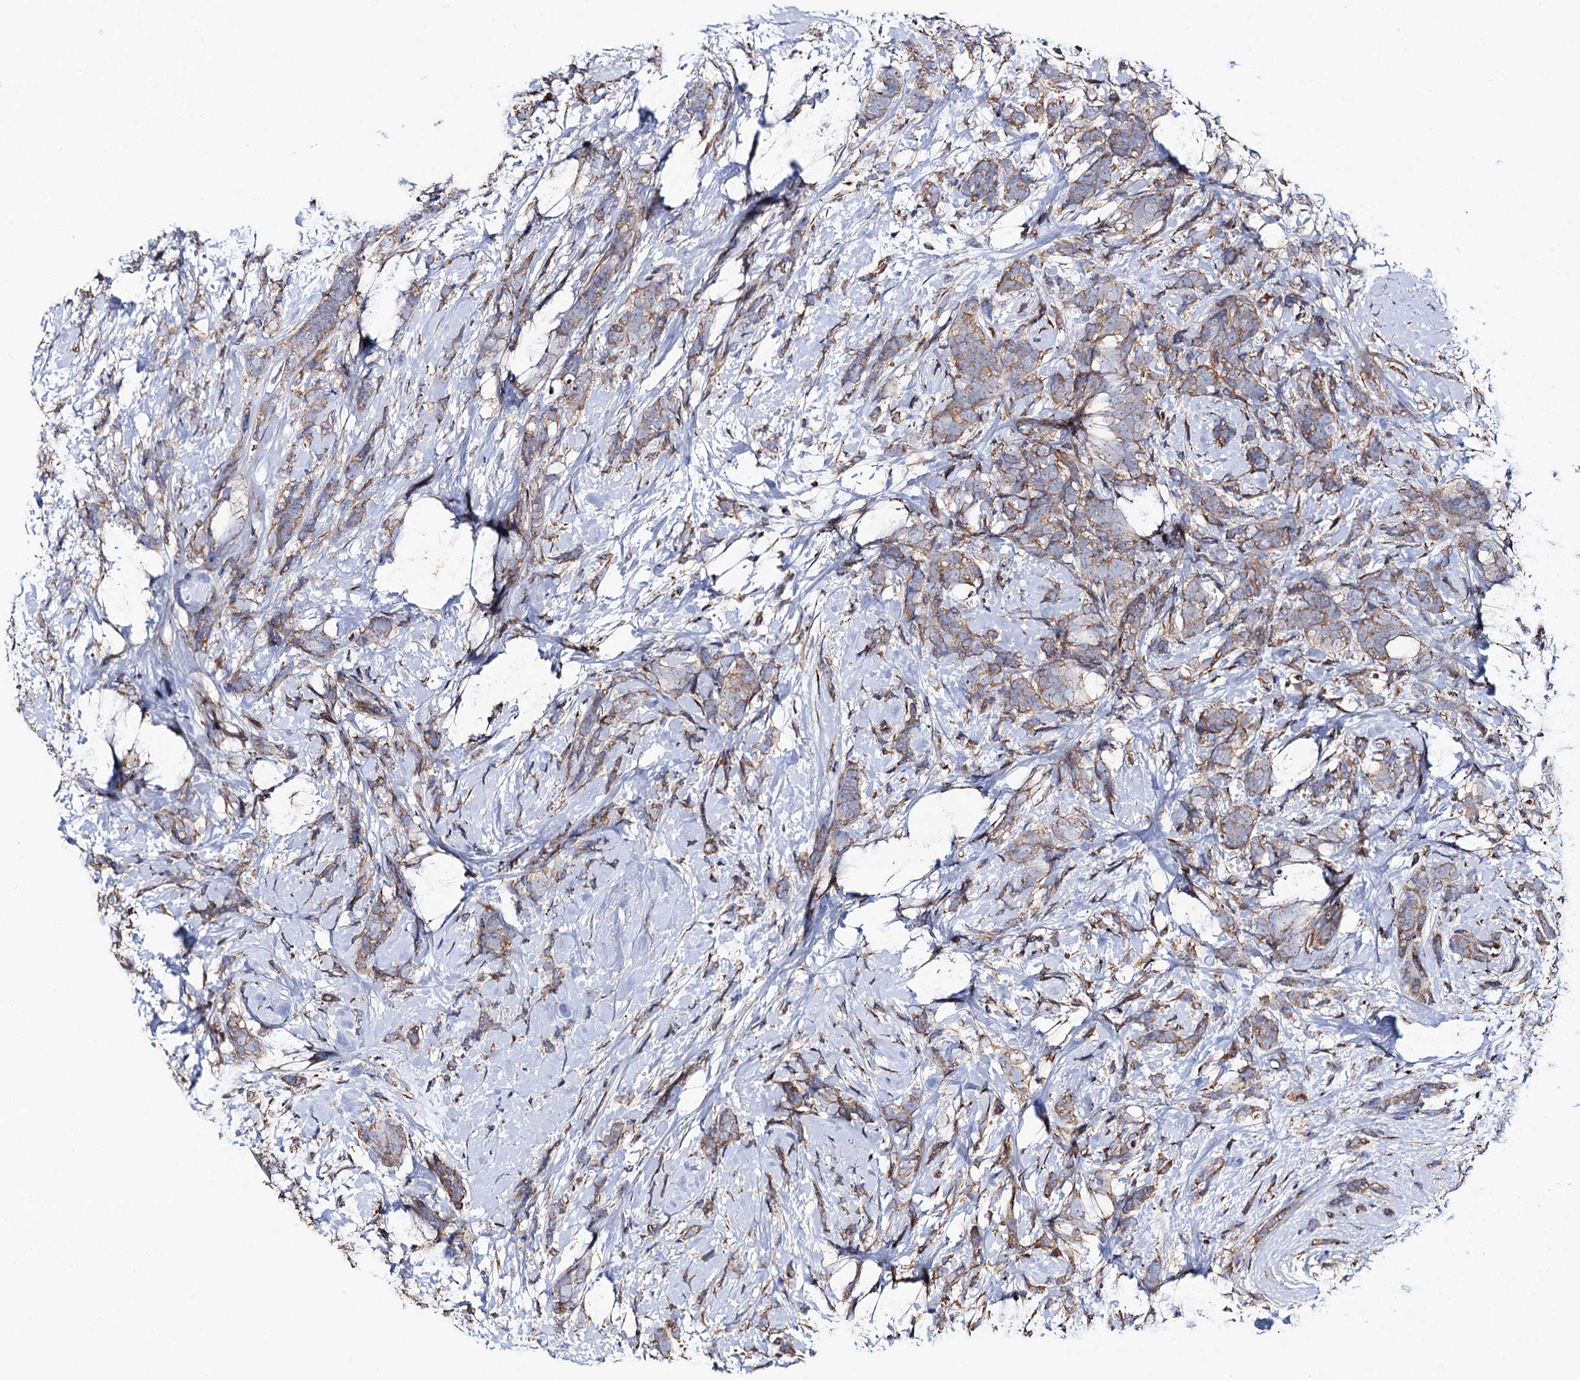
{"staining": {"intensity": "moderate", "quantity": "25%-75%", "location": "cytoplasmic/membranous"}, "tissue": "breast cancer", "cell_type": "Tumor cells", "image_type": "cancer", "snomed": [{"axis": "morphology", "description": "Lobular carcinoma"}, {"axis": "topography", "description": "Breast"}], "caption": "This micrograph shows breast cancer stained with immunohistochemistry (IHC) to label a protein in brown. The cytoplasmic/membranous of tumor cells show moderate positivity for the protein. Nuclei are counter-stained blue.", "gene": "DYDC1", "patient": {"sex": "female", "age": 58}}